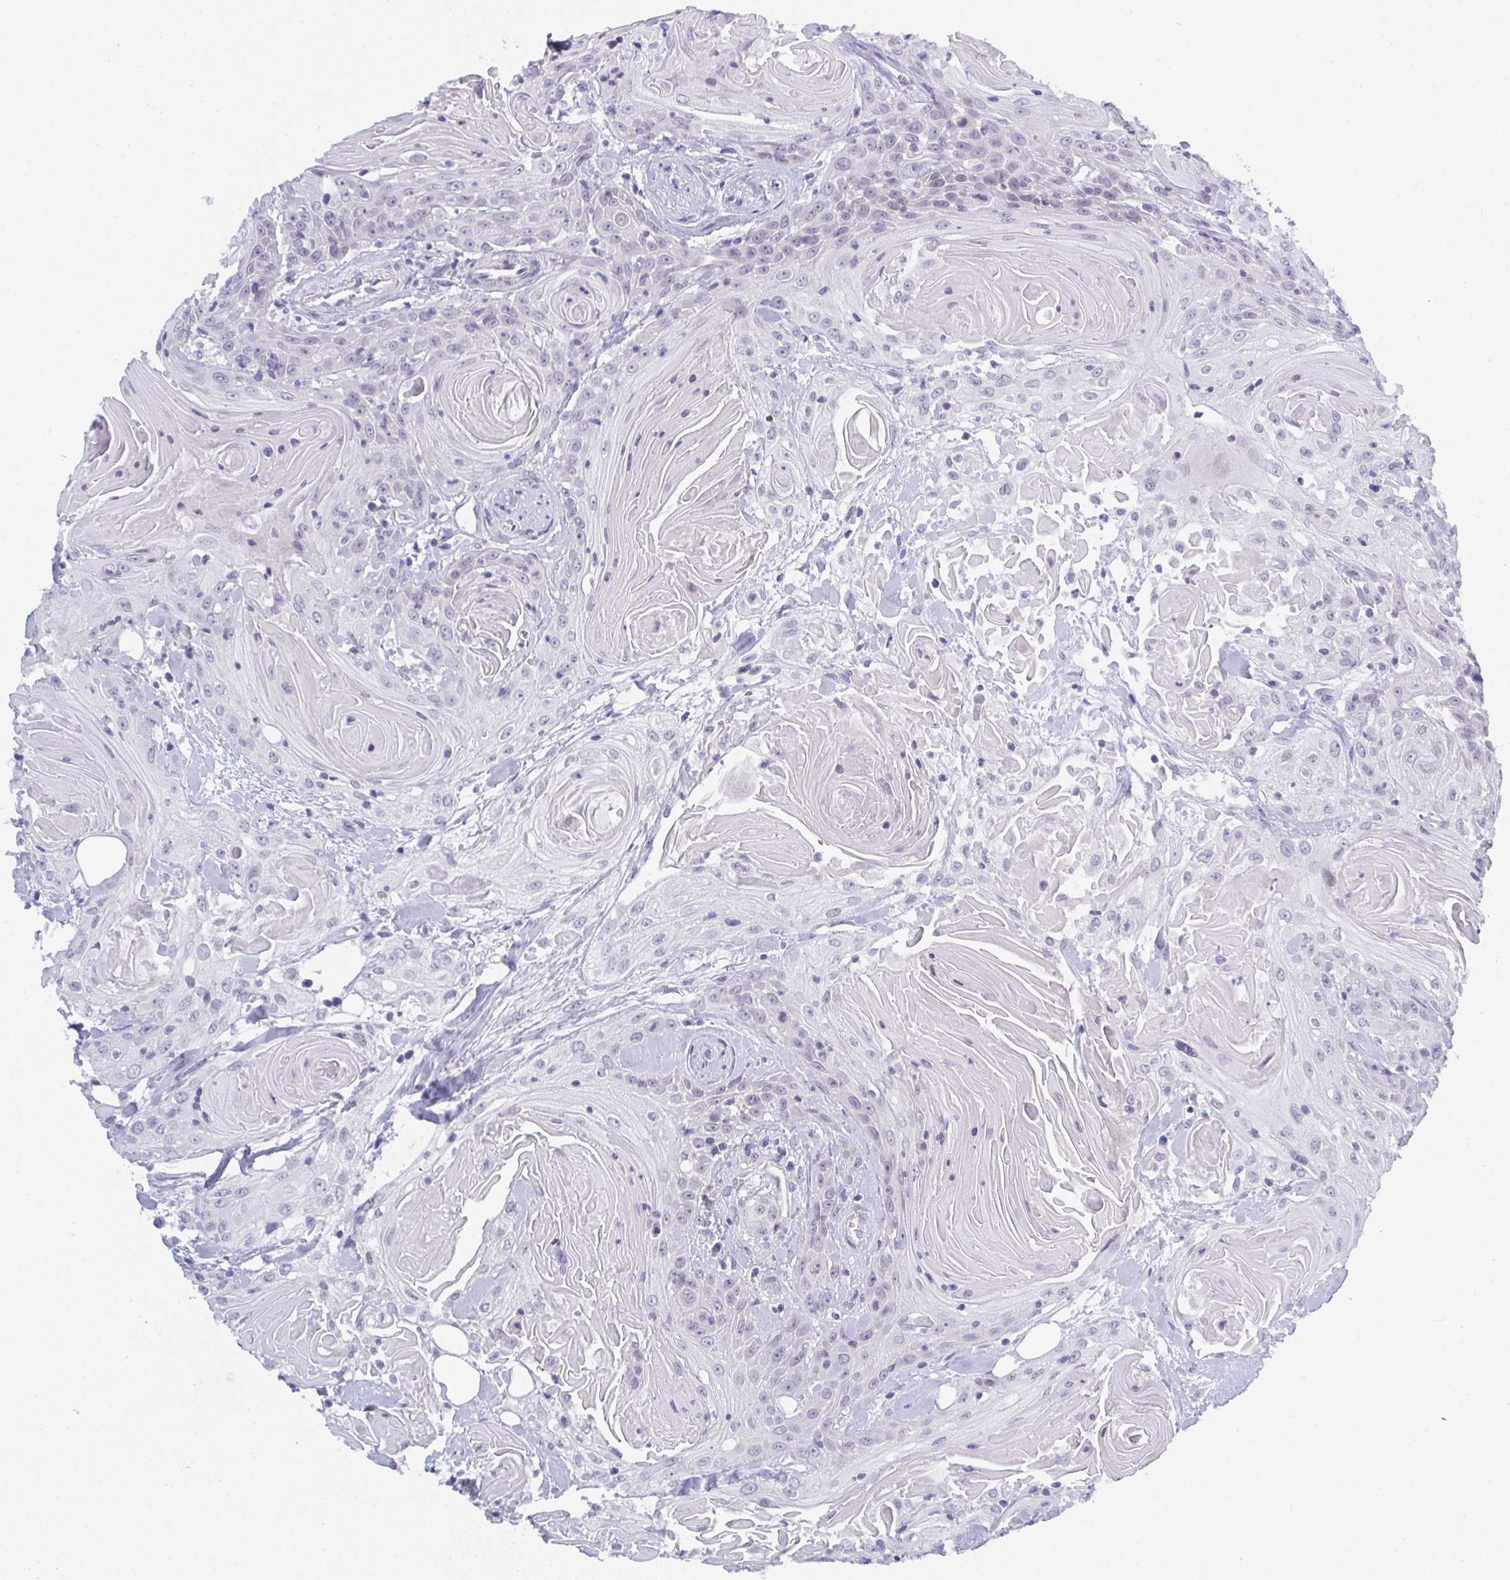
{"staining": {"intensity": "weak", "quantity": "<25%", "location": "nuclear"}, "tissue": "head and neck cancer", "cell_type": "Tumor cells", "image_type": "cancer", "snomed": [{"axis": "morphology", "description": "Squamous cell carcinoma, NOS"}, {"axis": "topography", "description": "Head-Neck"}], "caption": "Squamous cell carcinoma (head and neck) stained for a protein using IHC reveals no staining tumor cells.", "gene": "BMAL2", "patient": {"sex": "female", "age": 84}}